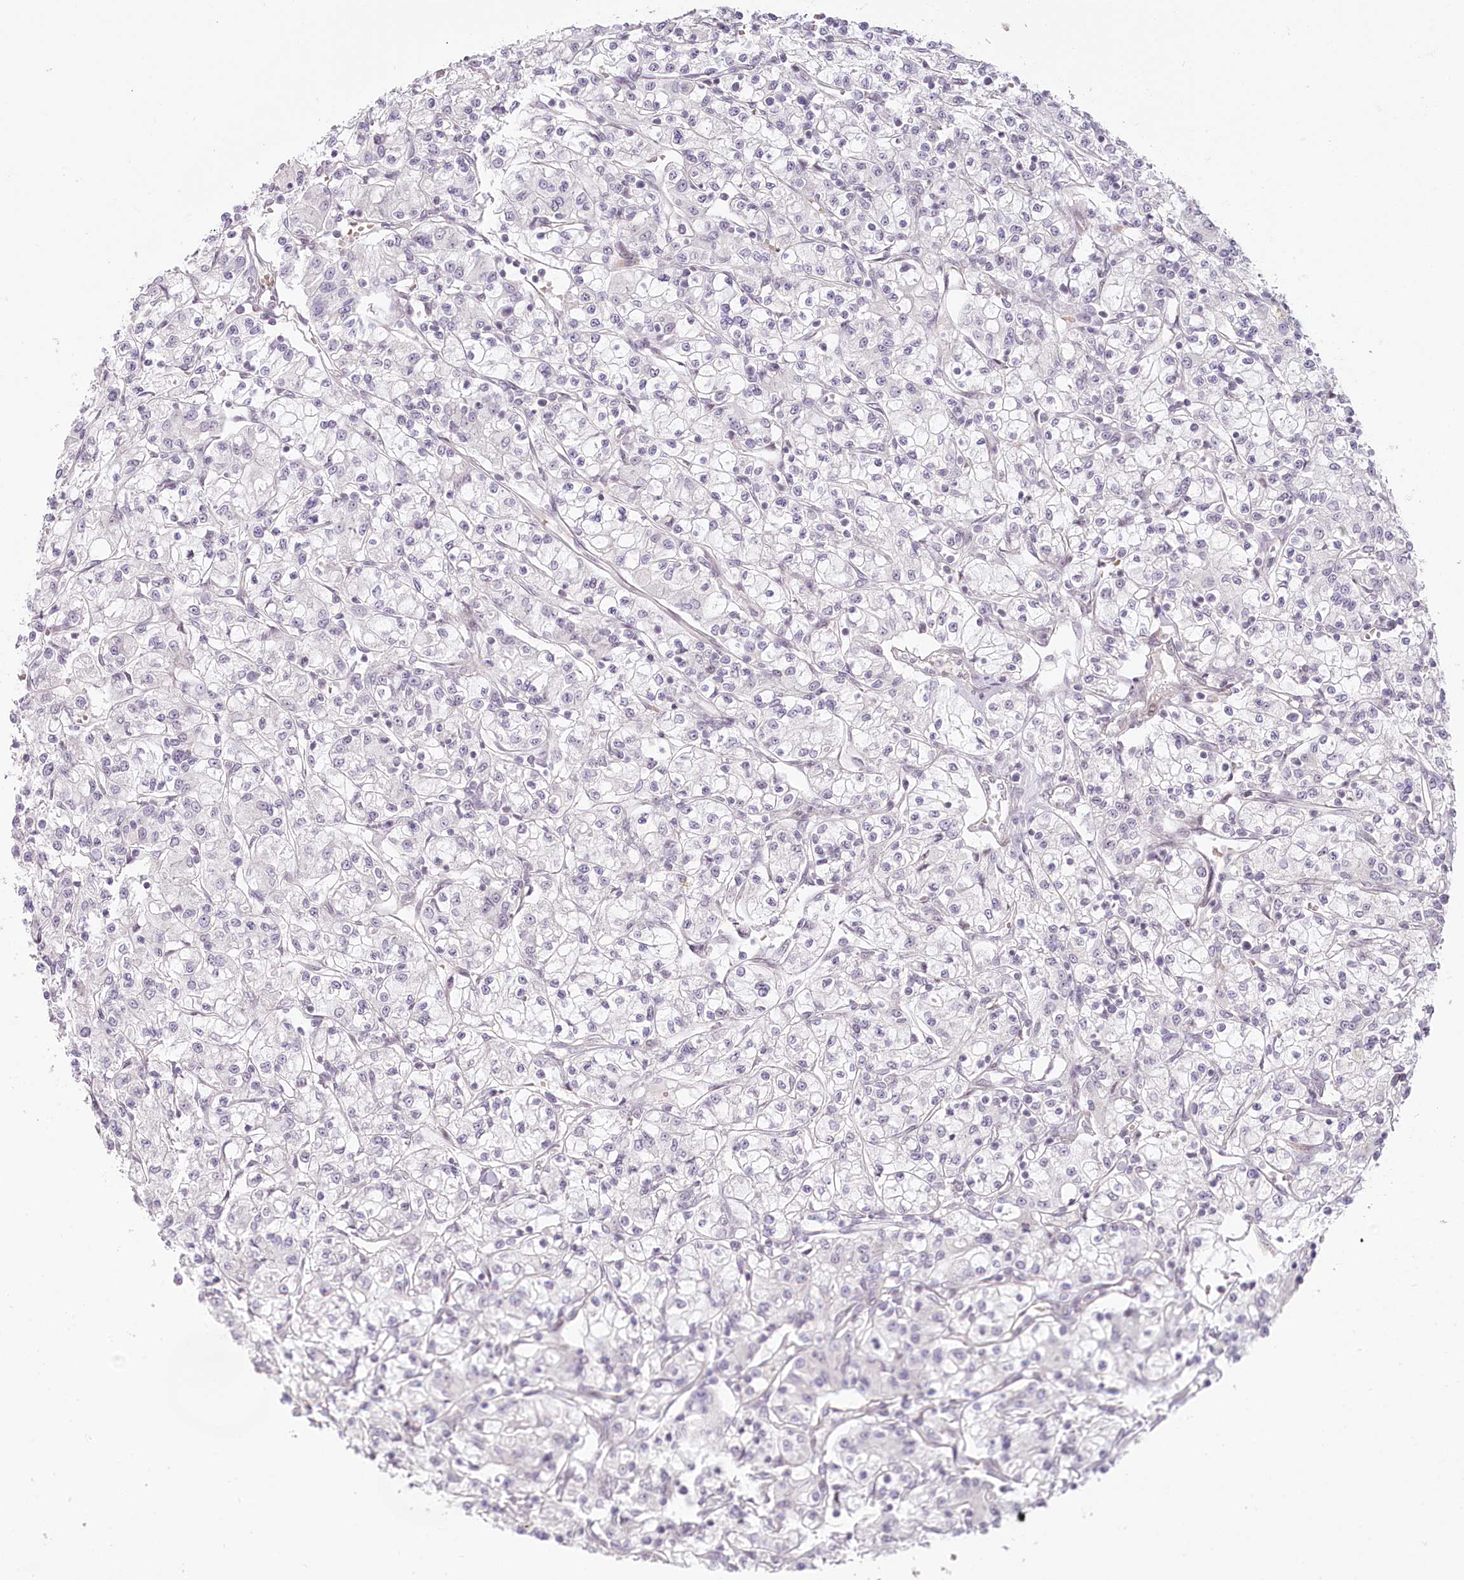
{"staining": {"intensity": "negative", "quantity": "none", "location": "none"}, "tissue": "renal cancer", "cell_type": "Tumor cells", "image_type": "cancer", "snomed": [{"axis": "morphology", "description": "Adenocarcinoma, NOS"}, {"axis": "topography", "description": "Kidney"}], "caption": "The histopathology image exhibits no significant expression in tumor cells of renal cancer (adenocarcinoma).", "gene": "EXOSC7", "patient": {"sex": "female", "age": 59}}